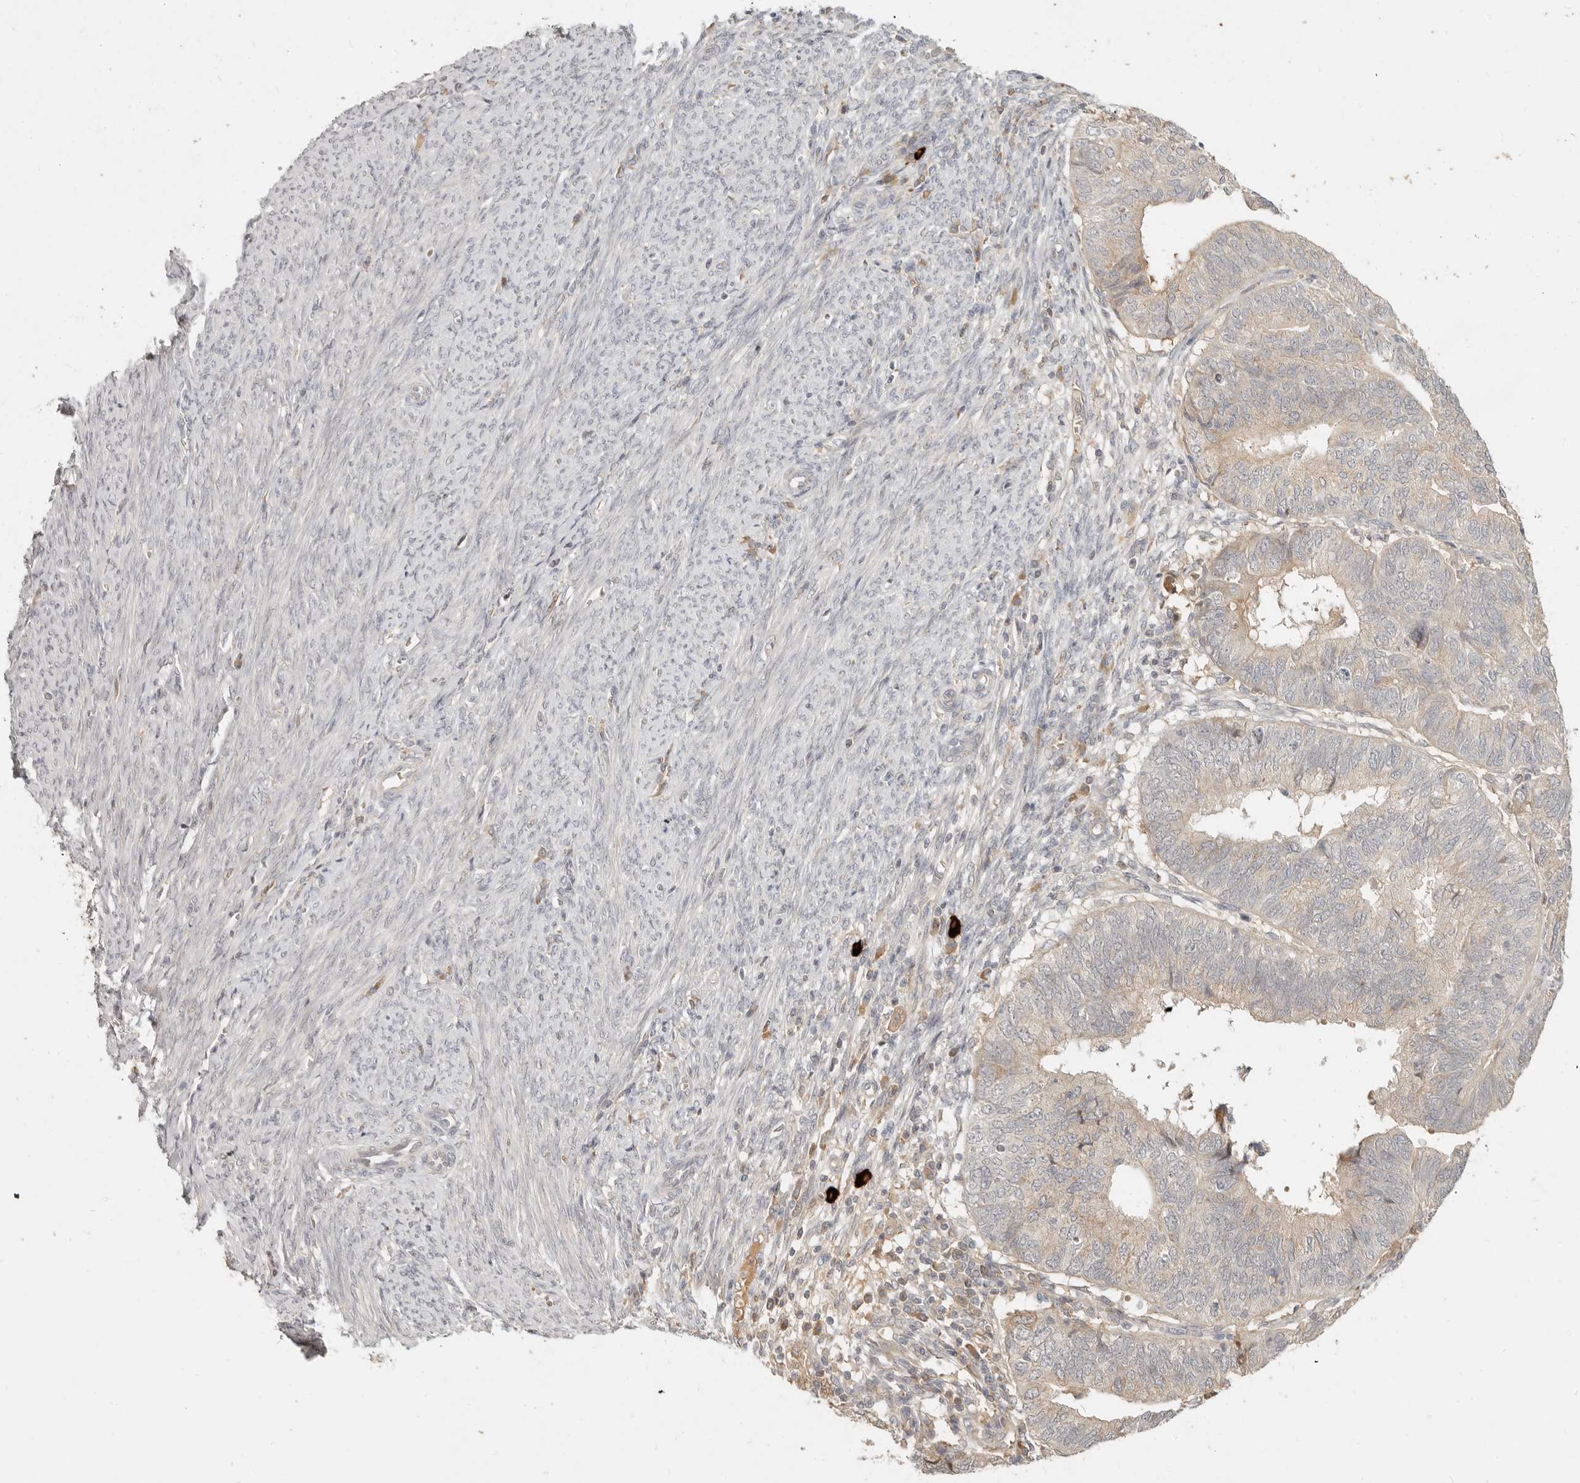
{"staining": {"intensity": "weak", "quantity": "25%-75%", "location": "cytoplasmic/membranous"}, "tissue": "endometrial cancer", "cell_type": "Tumor cells", "image_type": "cancer", "snomed": [{"axis": "morphology", "description": "Adenocarcinoma, NOS"}, {"axis": "topography", "description": "Uterus"}], "caption": "This image reveals immunohistochemistry (IHC) staining of human adenocarcinoma (endometrial), with low weak cytoplasmic/membranous staining in about 25%-75% of tumor cells.", "gene": "UBXN11", "patient": {"sex": "female", "age": 77}}